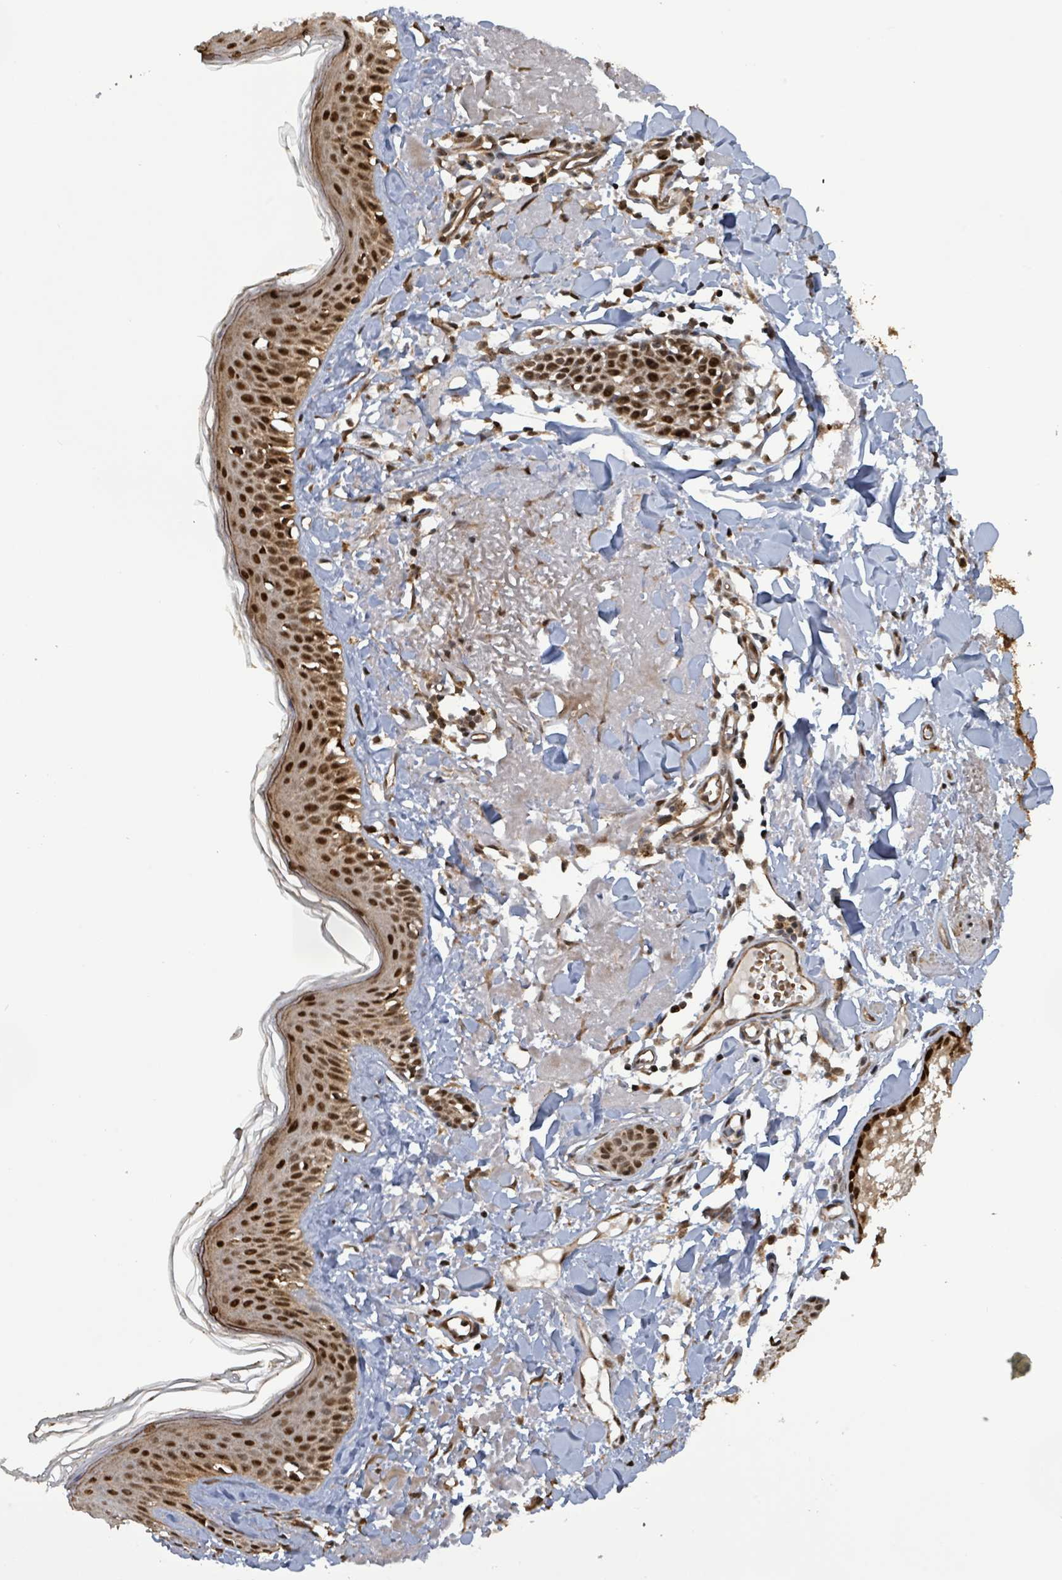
{"staining": {"intensity": "strong", "quantity": ">75%", "location": "nuclear"}, "tissue": "skin", "cell_type": "Fibroblasts", "image_type": "normal", "snomed": [{"axis": "morphology", "description": "Normal tissue, NOS"}, {"axis": "morphology", "description": "Malignant melanoma, NOS"}, {"axis": "topography", "description": "Skin"}], "caption": "Immunohistochemistry of normal human skin reveals high levels of strong nuclear staining in about >75% of fibroblasts. (DAB IHC with brightfield microscopy, high magnification).", "gene": "PATZ1", "patient": {"sex": "male", "age": 80}}